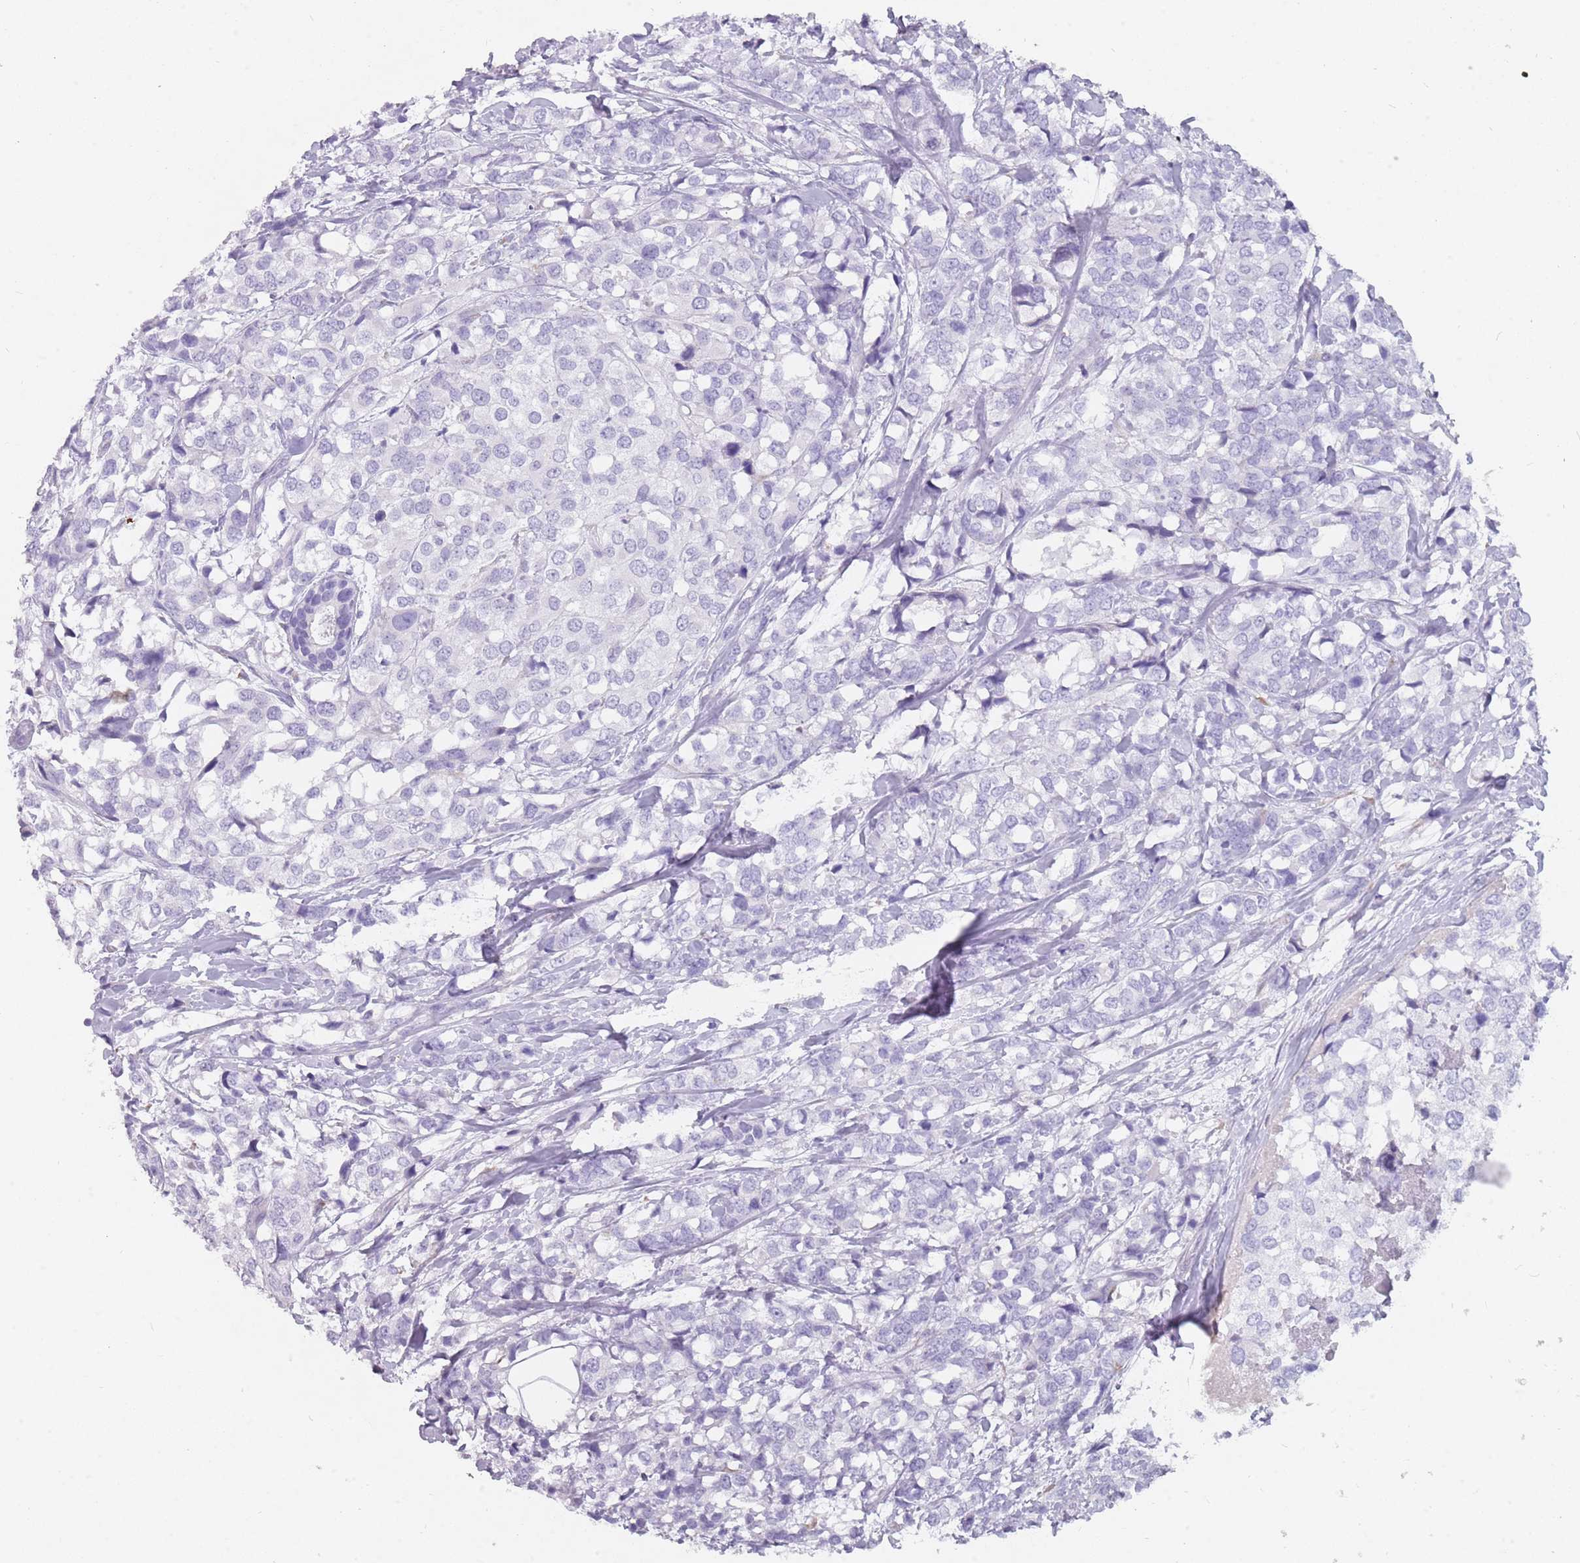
{"staining": {"intensity": "negative", "quantity": "none", "location": "none"}, "tissue": "breast cancer", "cell_type": "Tumor cells", "image_type": "cancer", "snomed": [{"axis": "morphology", "description": "Lobular carcinoma"}, {"axis": "topography", "description": "Breast"}], "caption": "High magnification brightfield microscopy of breast cancer (lobular carcinoma) stained with DAB (brown) and counterstained with hematoxylin (blue): tumor cells show no significant expression. (DAB IHC with hematoxylin counter stain).", "gene": "DDX4", "patient": {"sex": "female", "age": 59}}